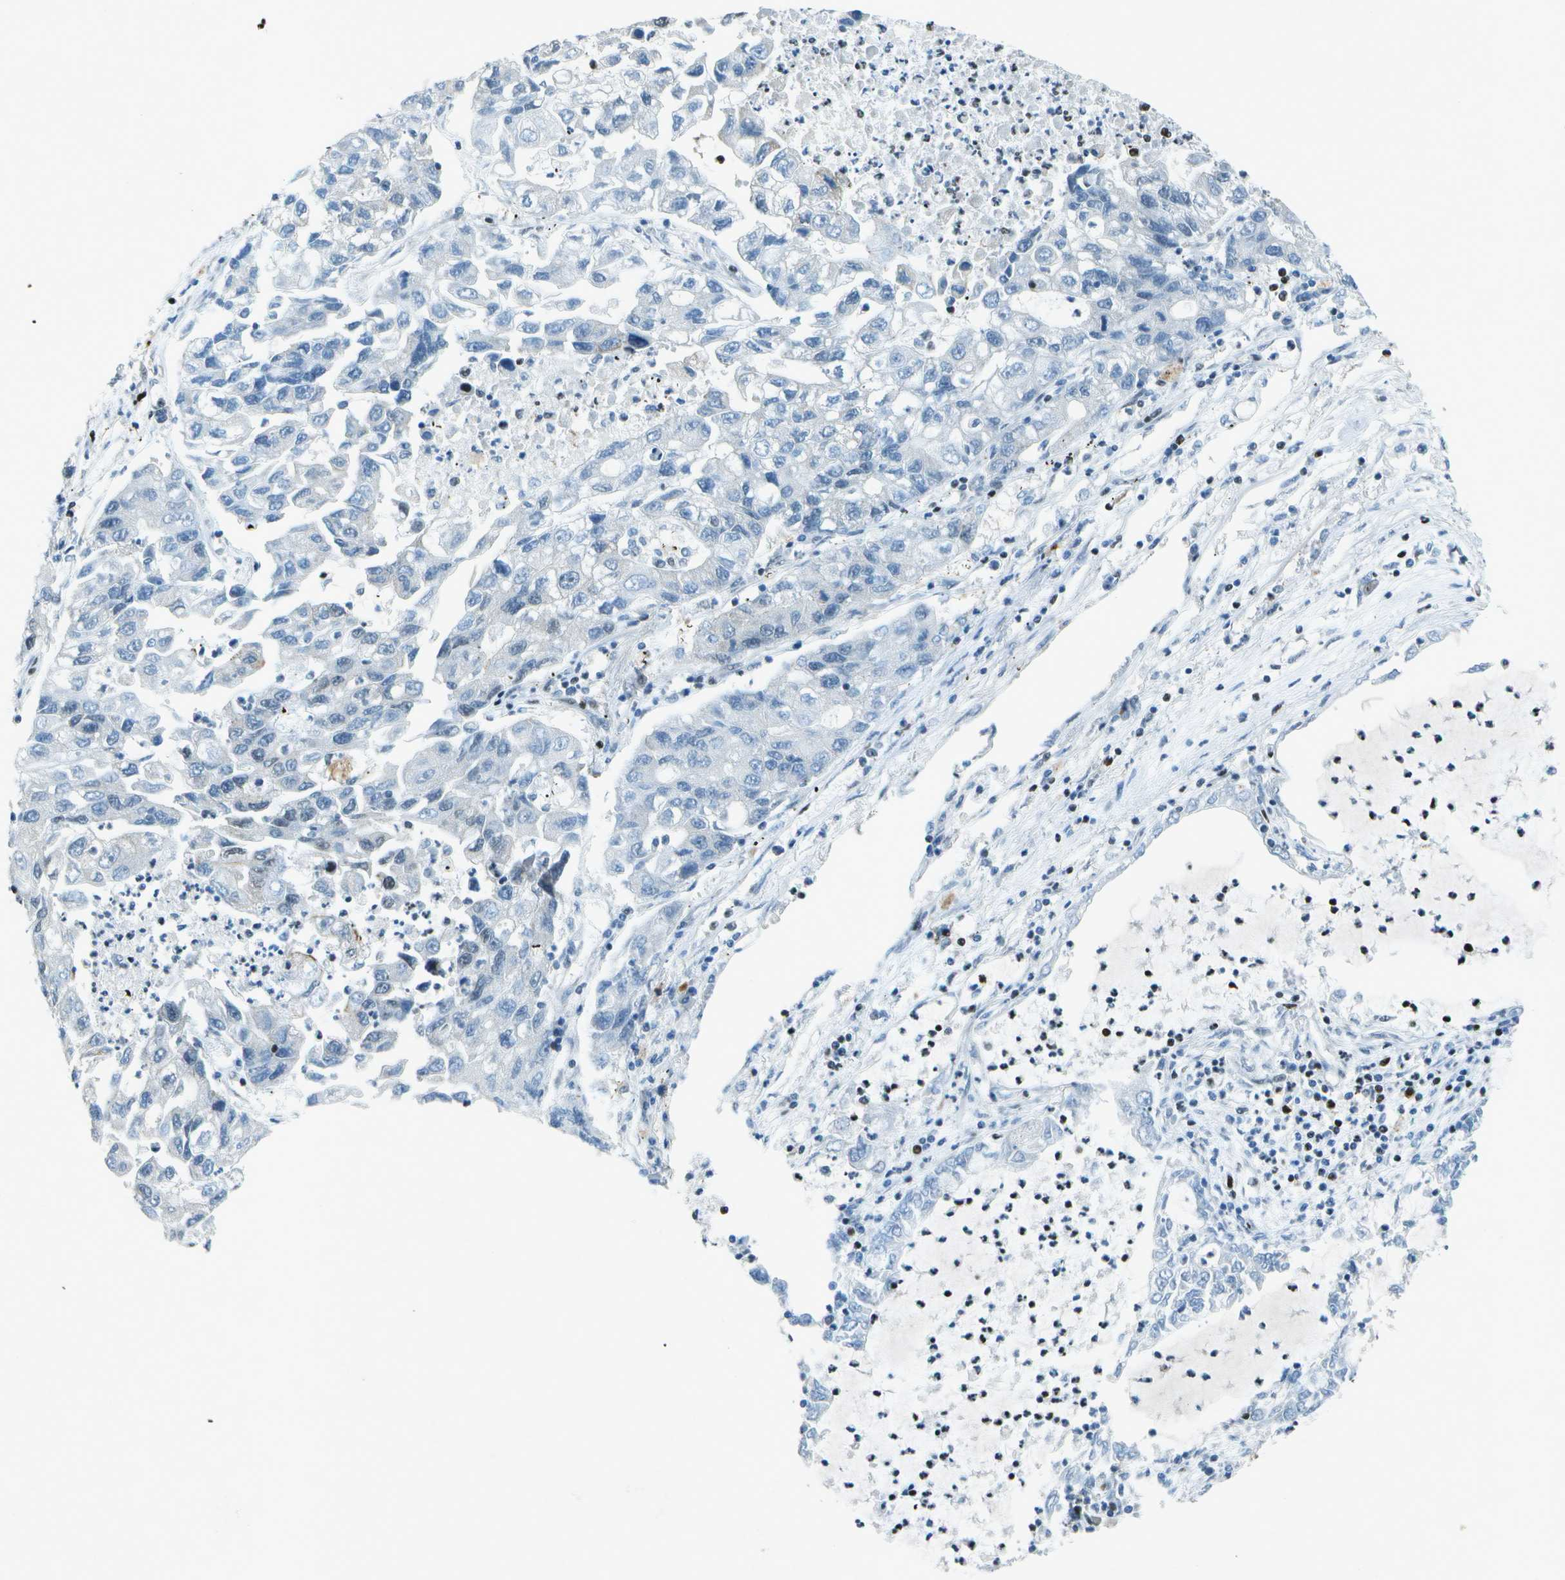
{"staining": {"intensity": "negative", "quantity": "none", "location": "none"}, "tissue": "lung cancer", "cell_type": "Tumor cells", "image_type": "cancer", "snomed": [{"axis": "morphology", "description": "Adenocarcinoma, NOS"}, {"axis": "topography", "description": "Lung"}], "caption": "Protein analysis of lung cancer (adenocarcinoma) shows no significant staining in tumor cells.", "gene": "MTA2", "patient": {"sex": "female", "age": 51}}